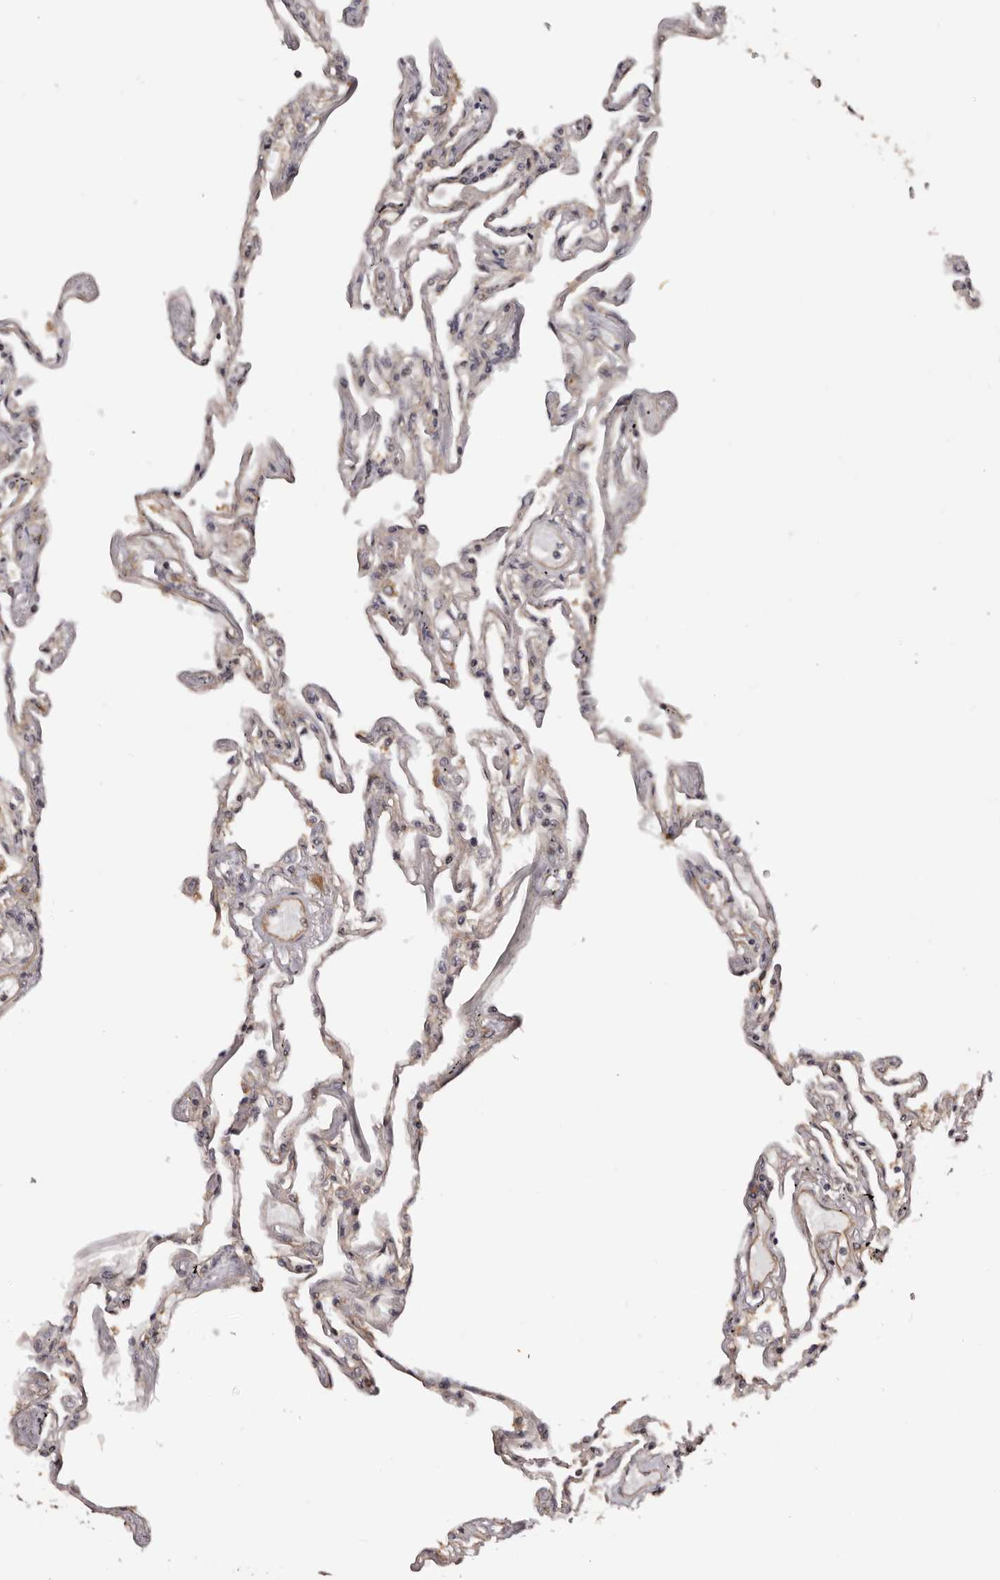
{"staining": {"intensity": "weak", "quantity": "25%-75%", "location": "cytoplasmic/membranous"}, "tissue": "lung", "cell_type": "Alveolar cells", "image_type": "normal", "snomed": [{"axis": "morphology", "description": "Normal tissue, NOS"}, {"axis": "topography", "description": "Lung"}], "caption": "Protein analysis of normal lung demonstrates weak cytoplasmic/membranous expression in approximately 25%-75% of alveolar cells.", "gene": "NOL12", "patient": {"sex": "female", "age": 67}}